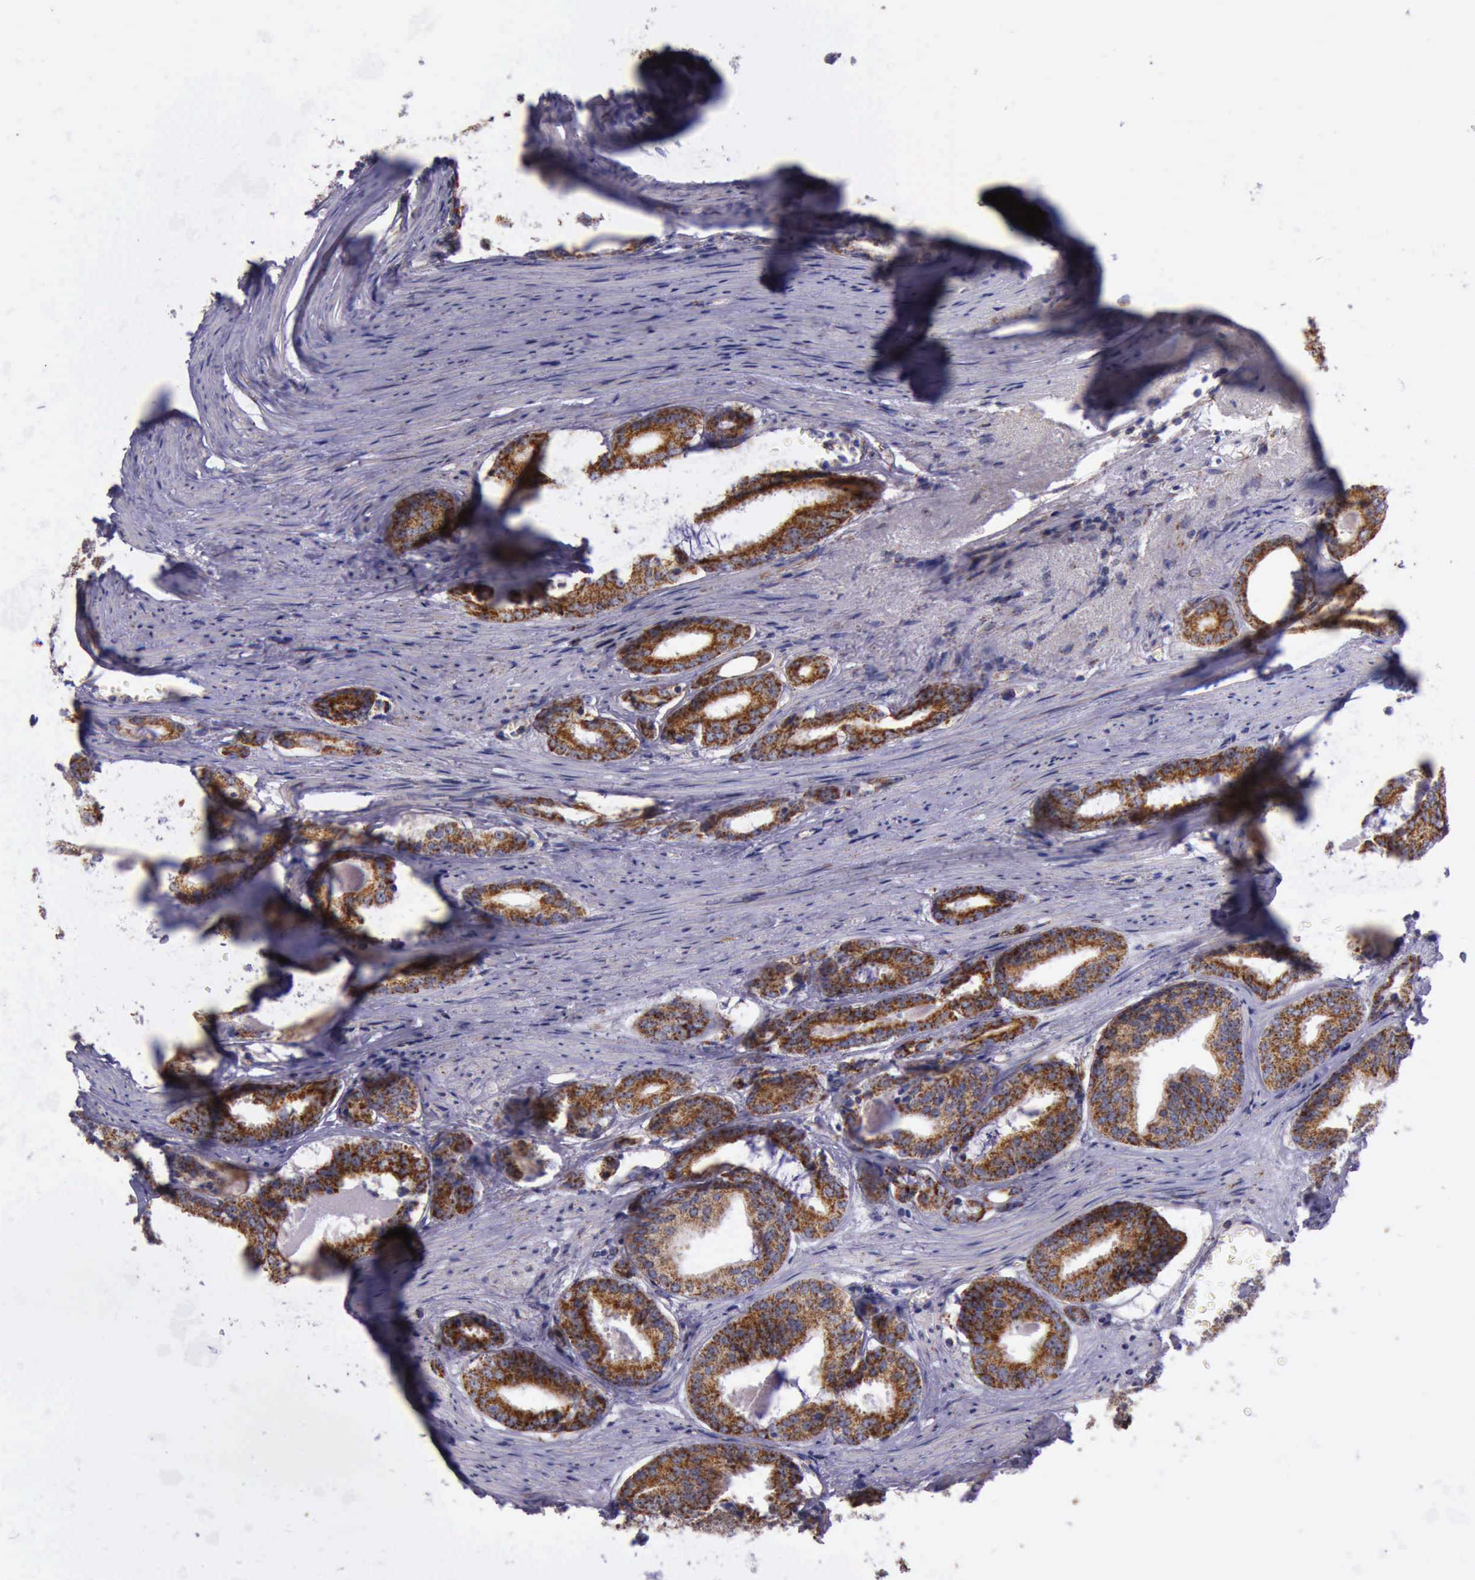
{"staining": {"intensity": "strong", "quantity": ">75%", "location": "cytoplasmic/membranous"}, "tissue": "prostate cancer", "cell_type": "Tumor cells", "image_type": "cancer", "snomed": [{"axis": "morphology", "description": "Adenocarcinoma, Medium grade"}, {"axis": "topography", "description": "Prostate"}], "caption": "Protein staining of prostate cancer (medium-grade adenocarcinoma) tissue exhibits strong cytoplasmic/membranous staining in approximately >75% of tumor cells.", "gene": "TXN2", "patient": {"sex": "male", "age": 79}}